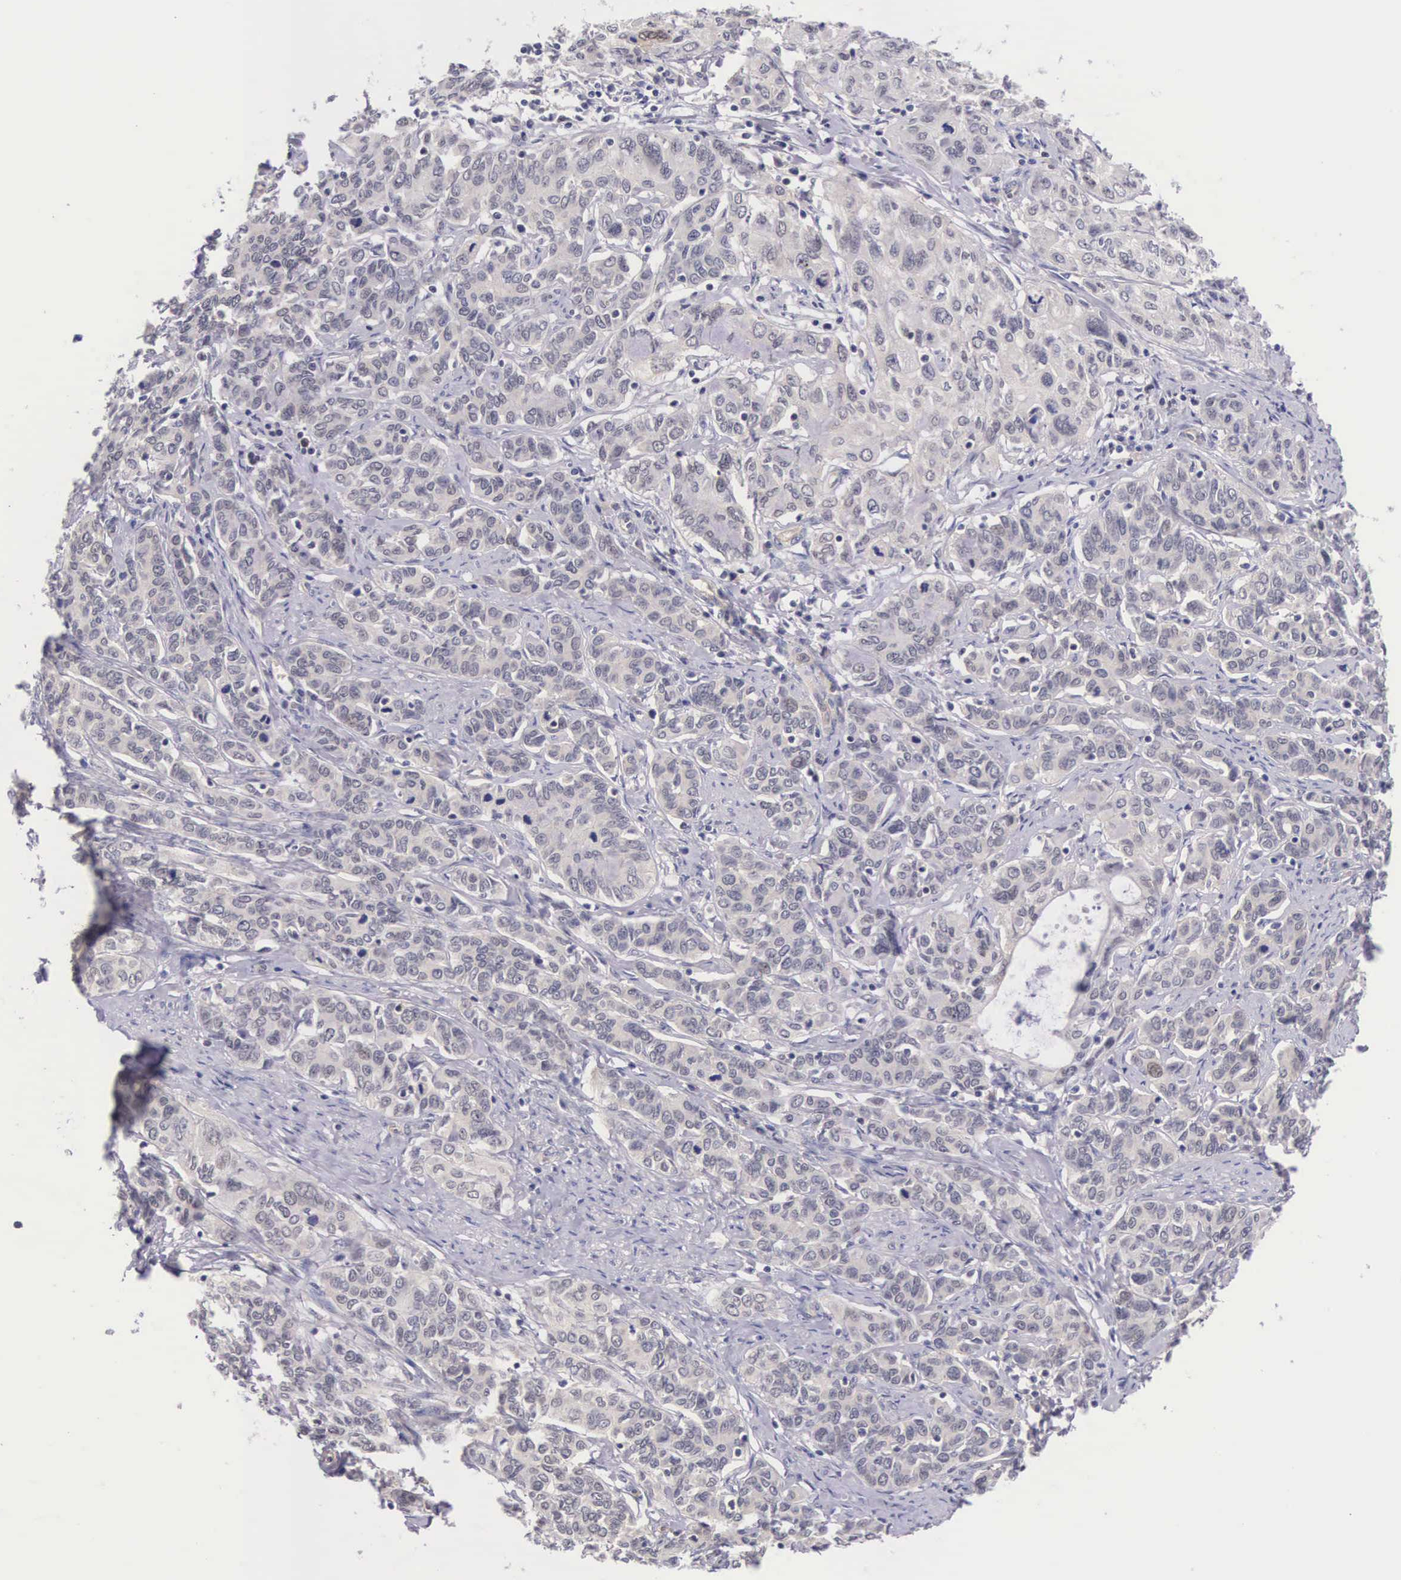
{"staining": {"intensity": "negative", "quantity": "none", "location": "none"}, "tissue": "cervical cancer", "cell_type": "Tumor cells", "image_type": "cancer", "snomed": [{"axis": "morphology", "description": "Squamous cell carcinoma, NOS"}, {"axis": "topography", "description": "Cervix"}], "caption": "Immunohistochemistry (IHC) of cervical cancer demonstrates no expression in tumor cells.", "gene": "IGBP1", "patient": {"sex": "female", "age": 38}}